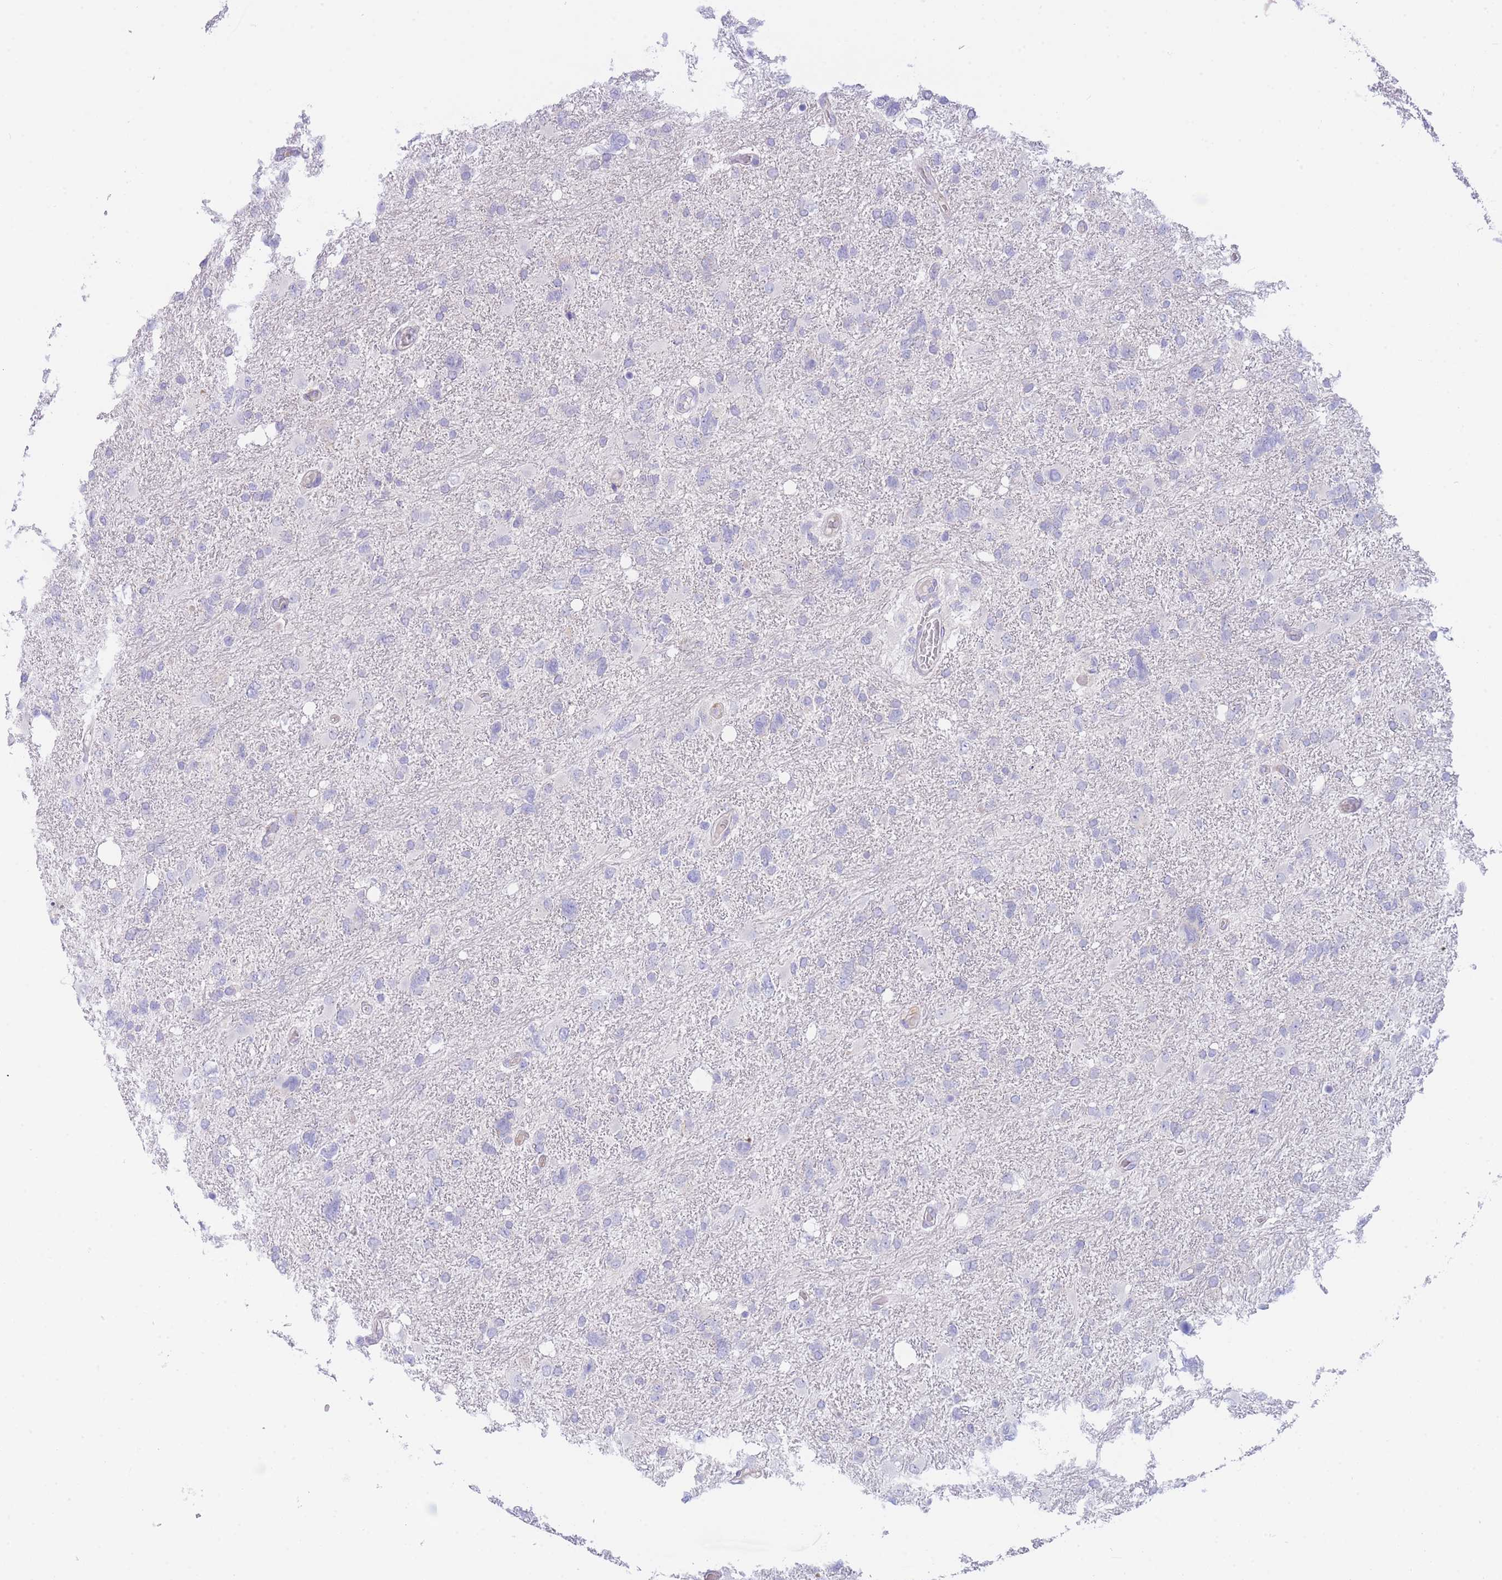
{"staining": {"intensity": "negative", "quantity": "none", "location": "none"}, "tissue": "glioma", "cell_type": "Tumor cells", "image_type": "cancer", "snomed": [{"axis": "morphology", "description": "Glioma, malignant, High grade"}, {"axis": "topography", "description": "Brain"}], "caption": "High-grade glioma (malignant) was stained to show a protein in brown. There is no significant positivity in tumor cells.", "gene": "PCDHB3", "patient": {"sex": "male", "age": 61}}